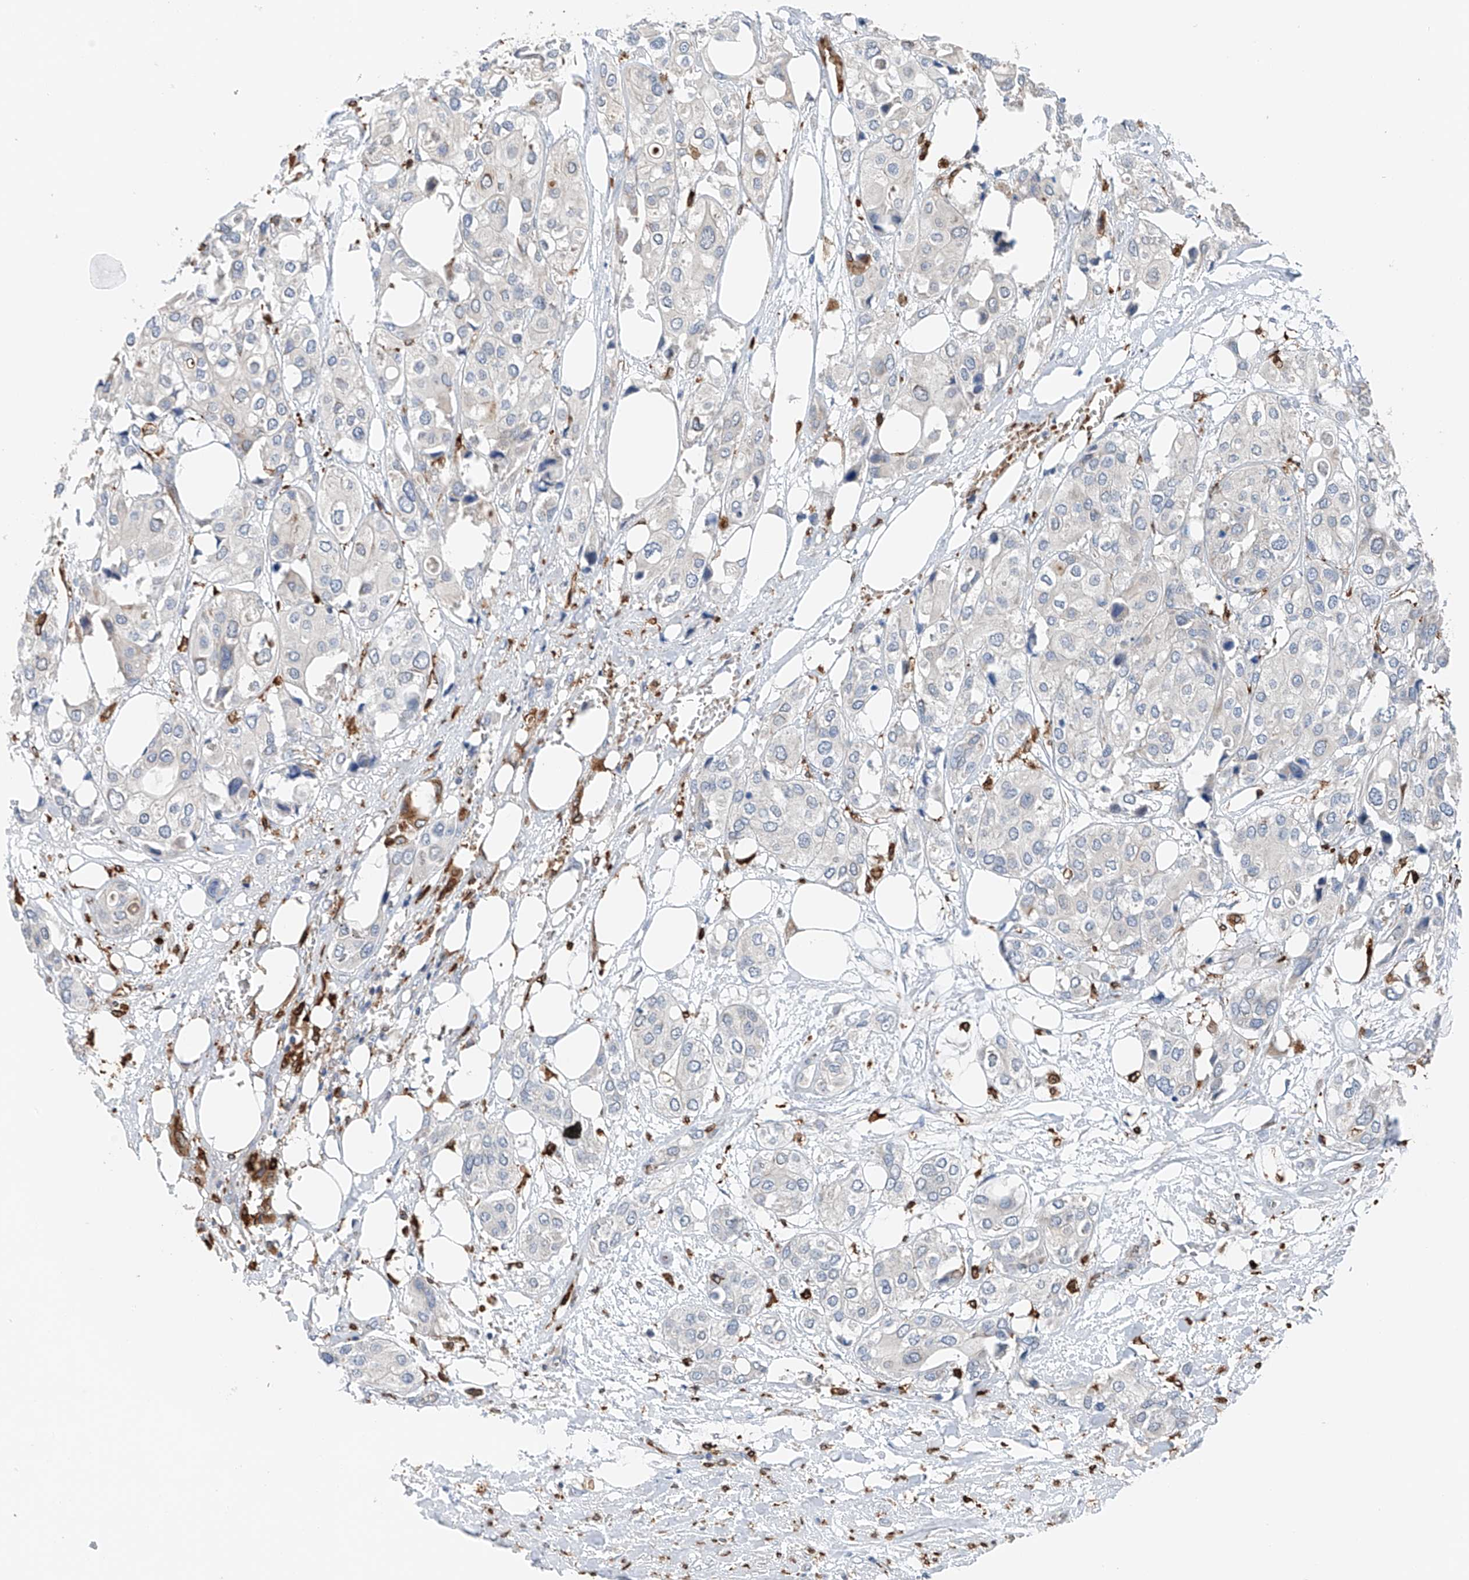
{"staining": {"intensity": "negative", "quantity": "none", "location": "none"}, "tissue": "urothelial cancer", "cell_type": "Tumor cells", "image_type": "cancer", "snomed": [{"axis": "morphology", "description": "Urothelial carcinoma, High grade"}, {"axis": "topography", "description": "Urinary bladder"}], "caption": "This is an immunohistochemistry photomicrograph of urothelial cancer. There is no staining in tumor cells.", "gene": "TBXAS1", "patient": {"sex": "male", "age": 64}}